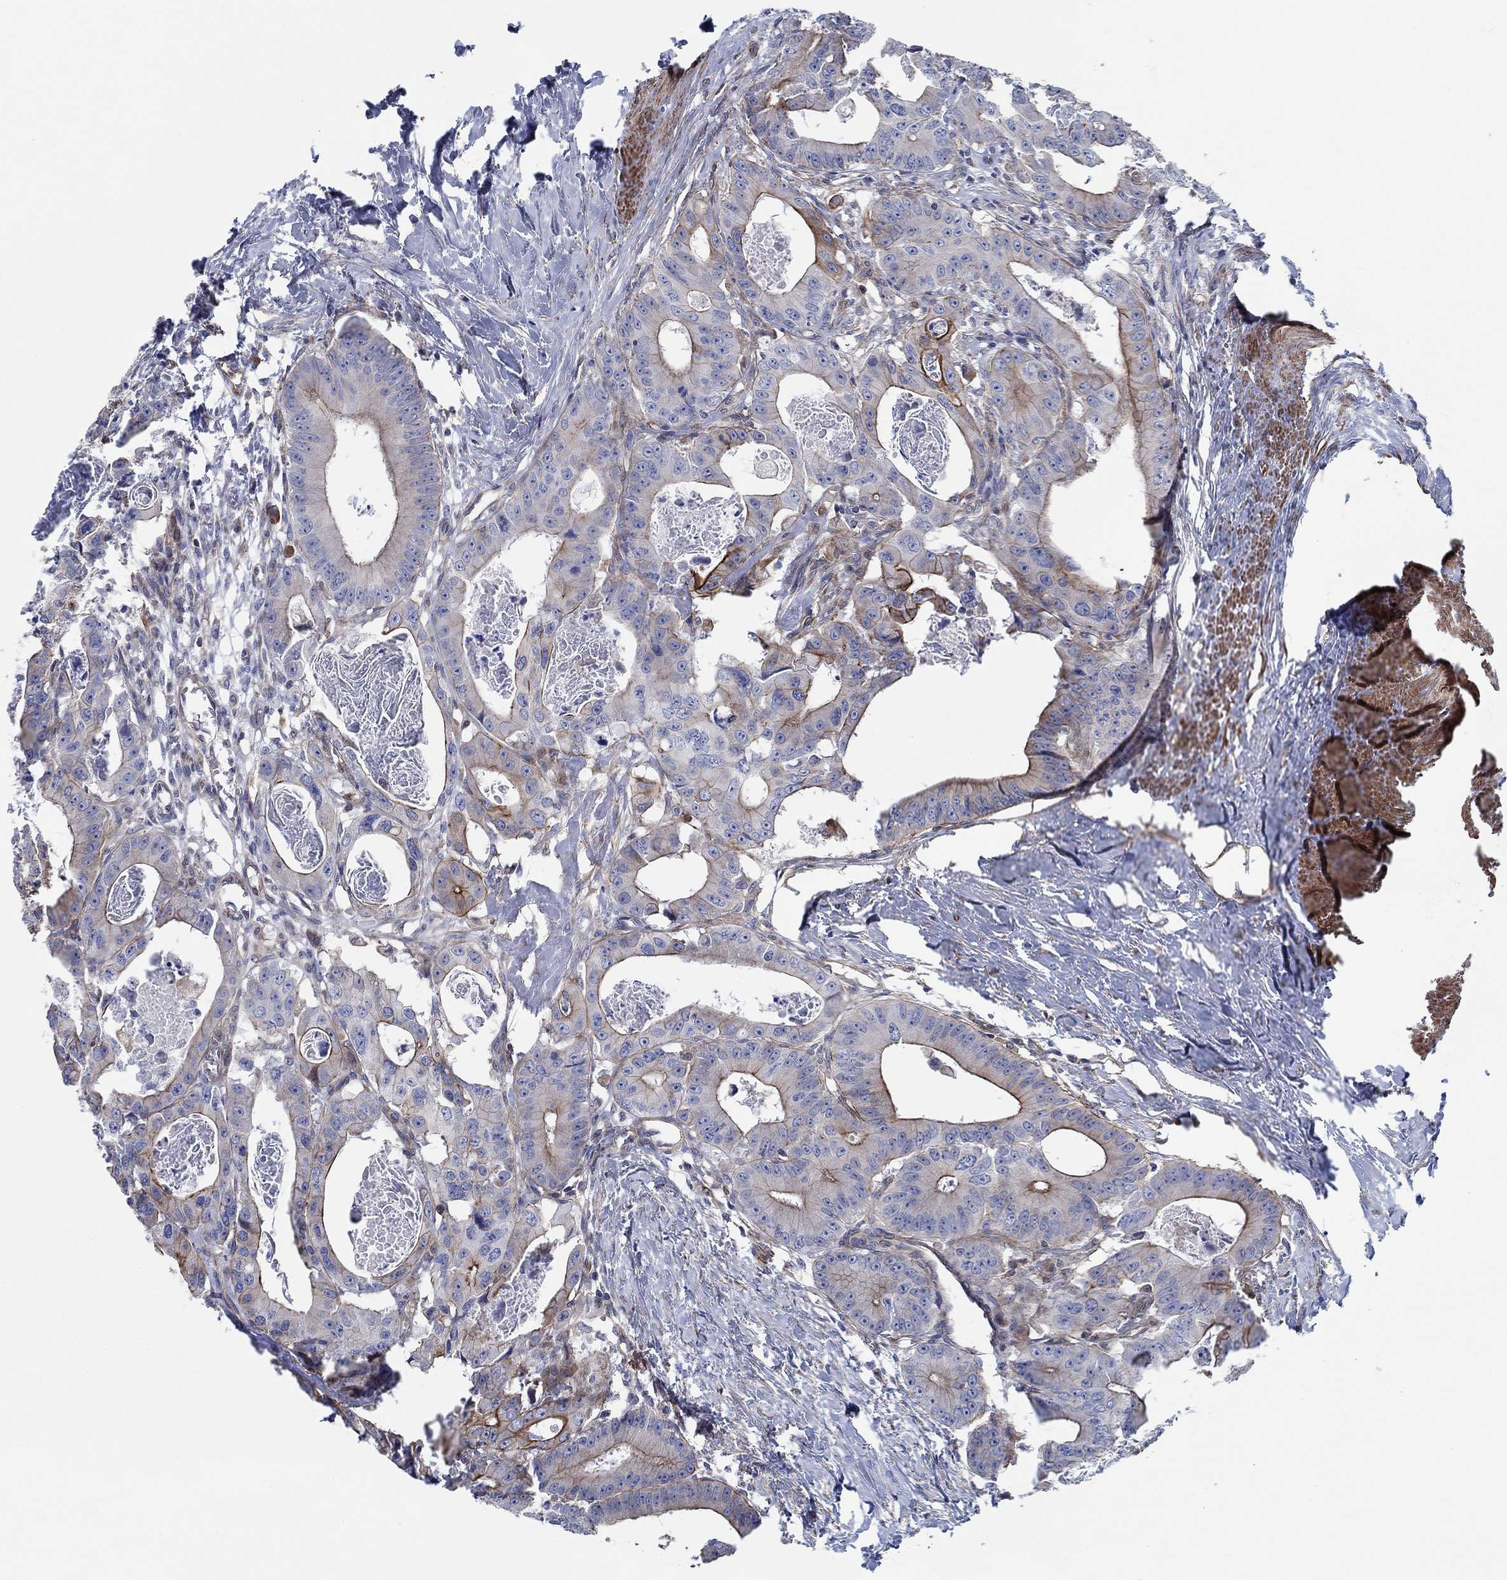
{"staining": {"intensity": "strong", "quantity": "<25%", "location": "cytoplasmic/membranous"}, "tissue": "colorectal cancer", "cell_type": "Tumor cells", "image_type": "cancer", "snomed": [{"axis": "morphology", "description": "Adenocarcinoma, NOS"}, {"axis": "topography", "description": "Rectum"}], "caption": "A medium amount of strong cytoplasmic/membranous expression is present in about <25% of tumor cells in colorectal adenocarcinoma tissue. Nuclei are stained in blue.", "gene": "FMN1", "patient": {"sex": "male", "age": 64}}